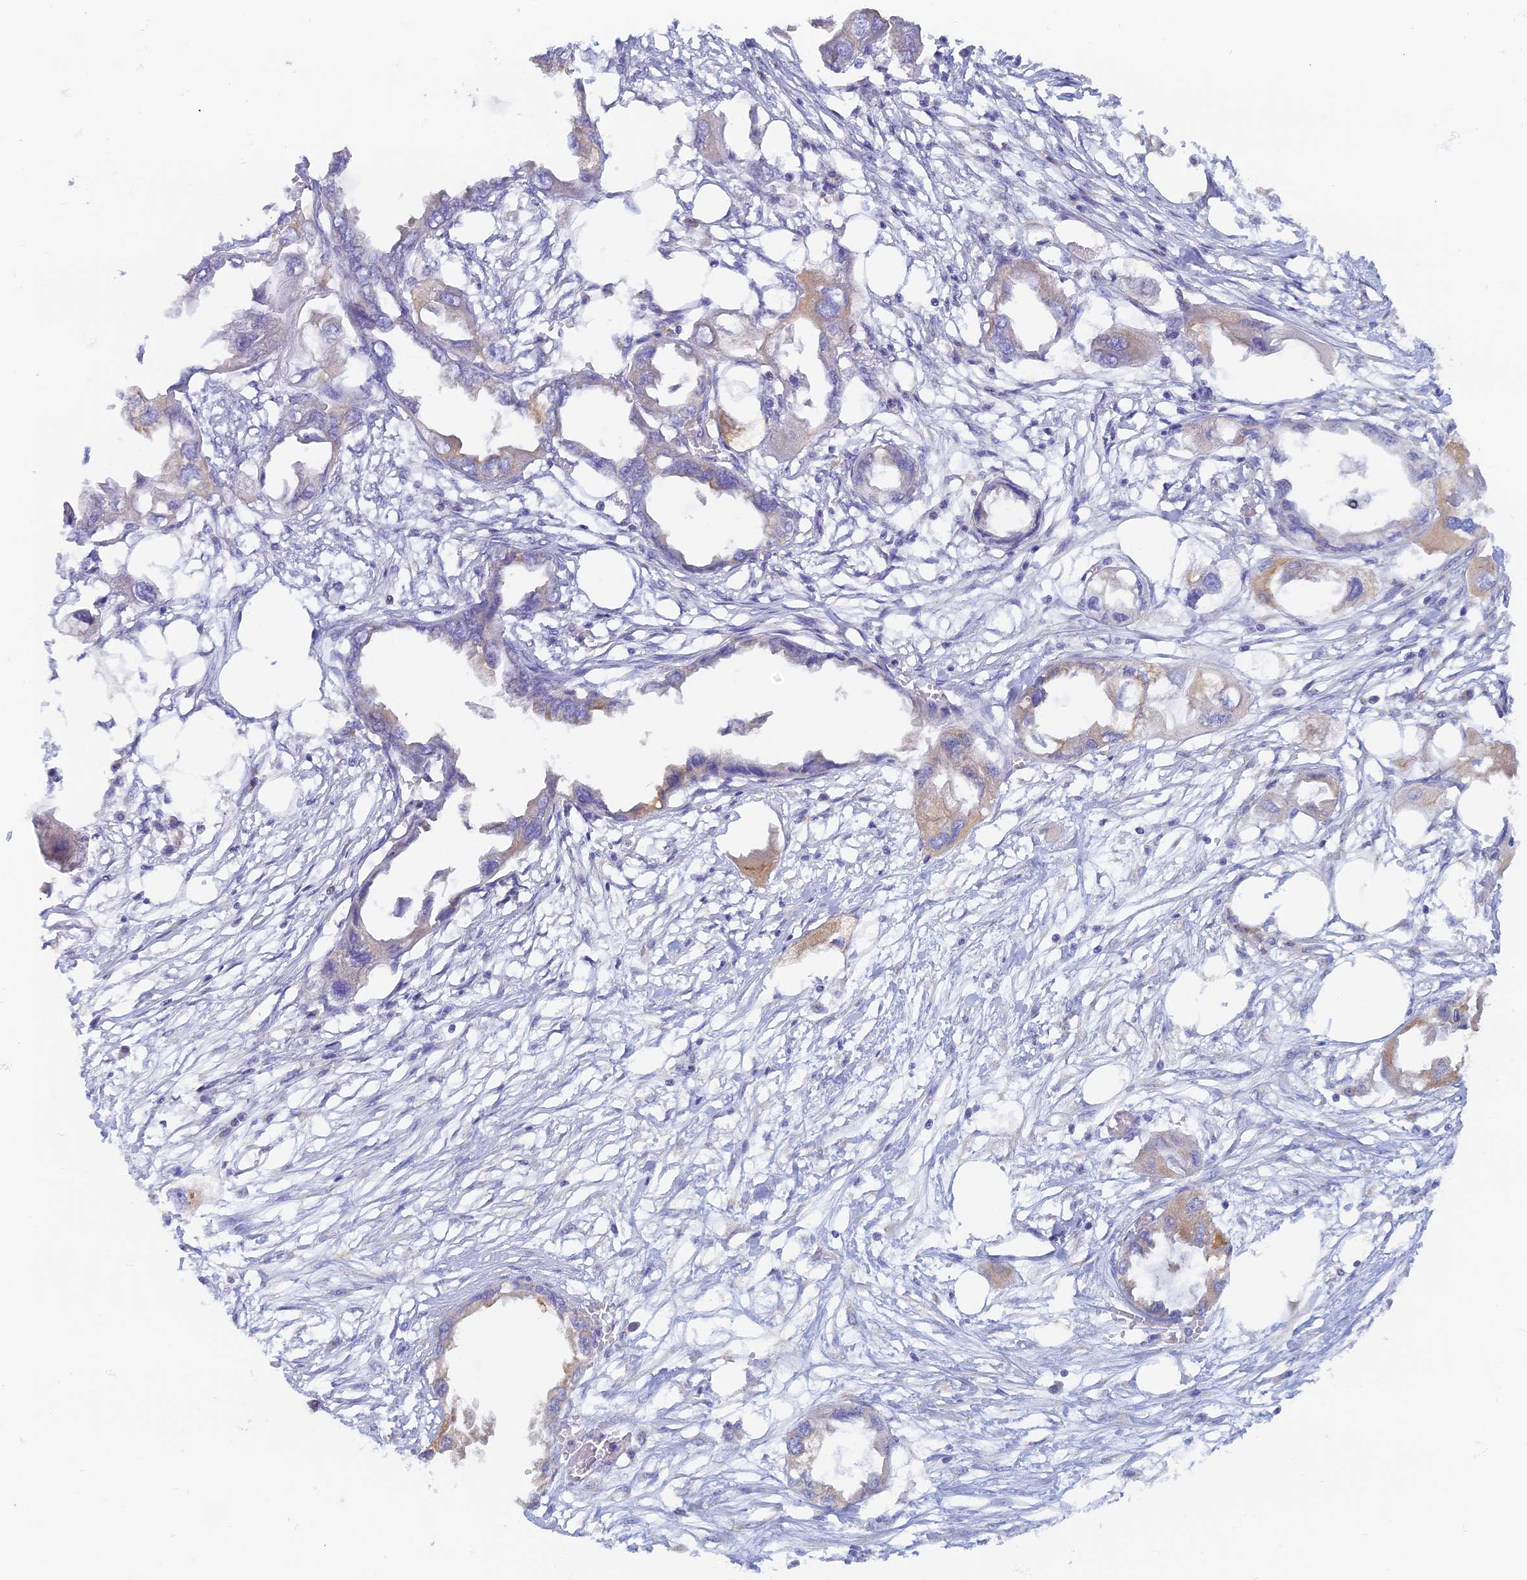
{"staining": {"intensity": "weak", "quantity": "<25%", "location": "cytoplasmic/membranous"}, "tissue": "endometrial cancer", "cell_type": "Tumor cells", "image_type": "cancer", "snomed": [{"axis": "morphology", "description": "Adenocarcinoma, NOS"}, {"axis": "morphology", "description": "Adenocarcinoma, metastatic, NOS"}, {"axis": "topography", "description": "Adipose tissue"}, {"axis": "topography", "description": "Endometrium"}], "caption": "Micrograph shows no protein staining in tumor cells of endometrial cancer (metastatic adenocarcinoma) tissue.", "gene": "TMEM44", "patient": {"sex": "female", "age": 67}}